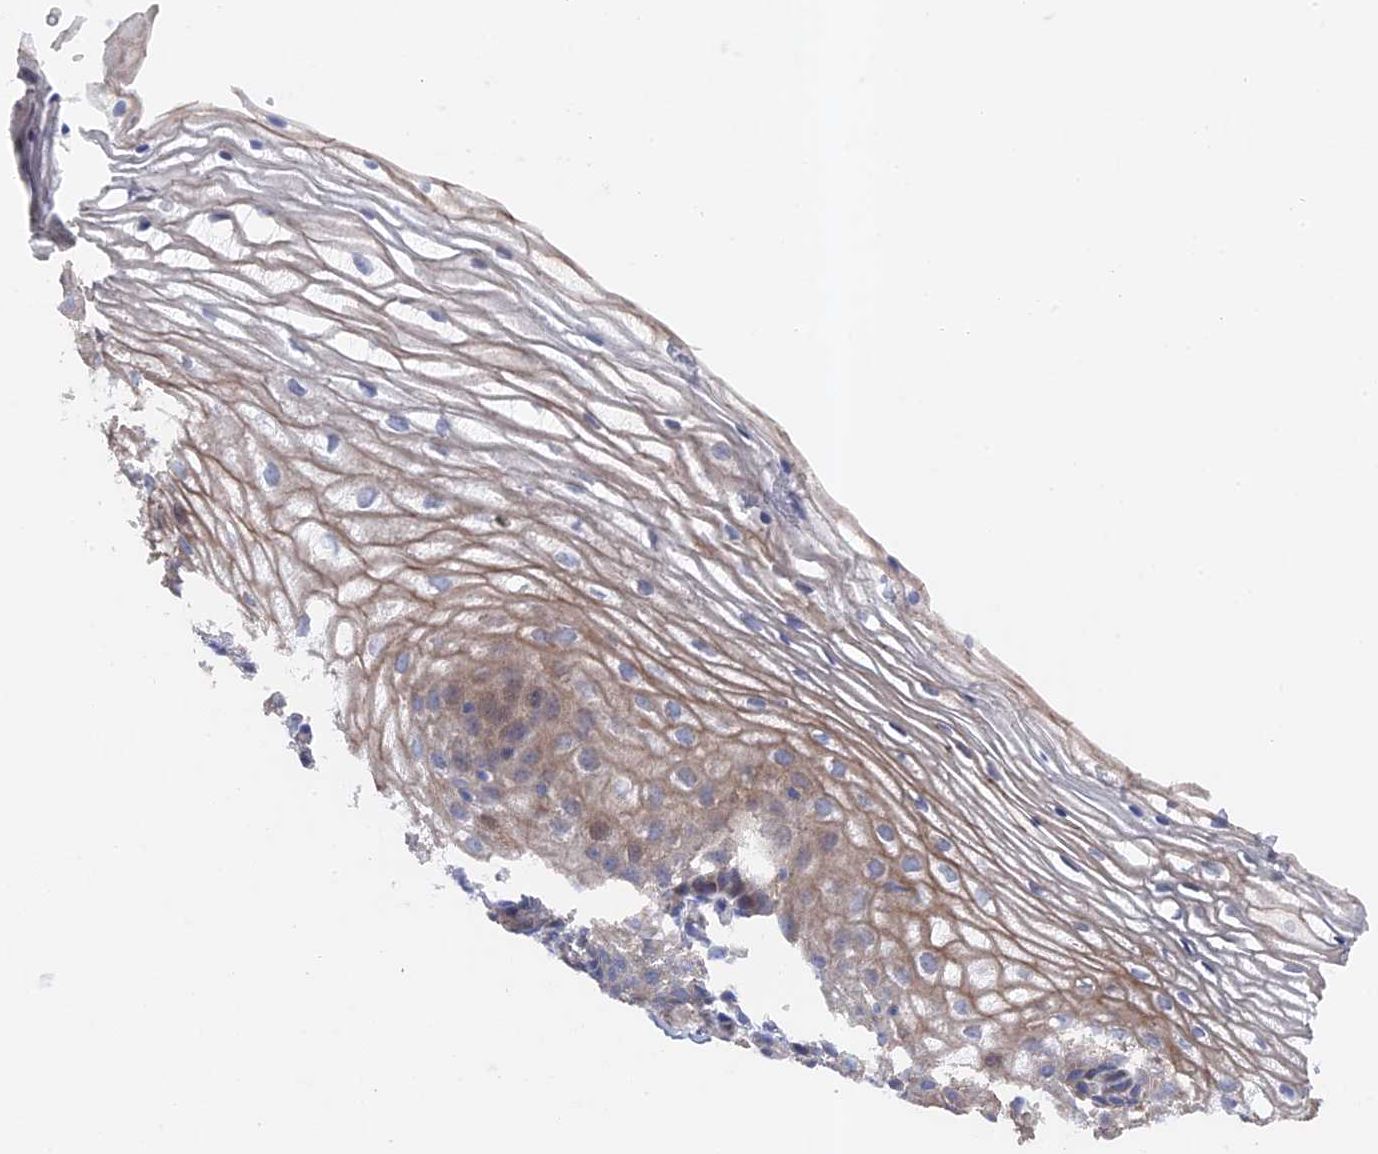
{"staining": {"intensity": "moderate", "quantity": "25%-75%", "location": "cytoplasmic/membranous"}, "tissue": "vagina", "cell_type": "Squamous epithelial cells", "image_type": "normal", "snomed": [{"axis": "morphology", "description": "Normal tissue, NOS"}, {"axis": "topography", "description": "Vagina"}], "caption": "Immunohistochemistry (IHC) staining of normal vagina, which reveals medium levels of moderate cytoplasmic/membranous positivity in approximately 25%-75% of squamous epithelial cells indicating moderate cytoplasmic/membranous protein expression. The staining was performed using DAB (brown) for protein detection and nuclei were counterstained in hematoxylin (blue).", "gene": "TMEM161A", "patient": {"sex": "female", "age": 60}}